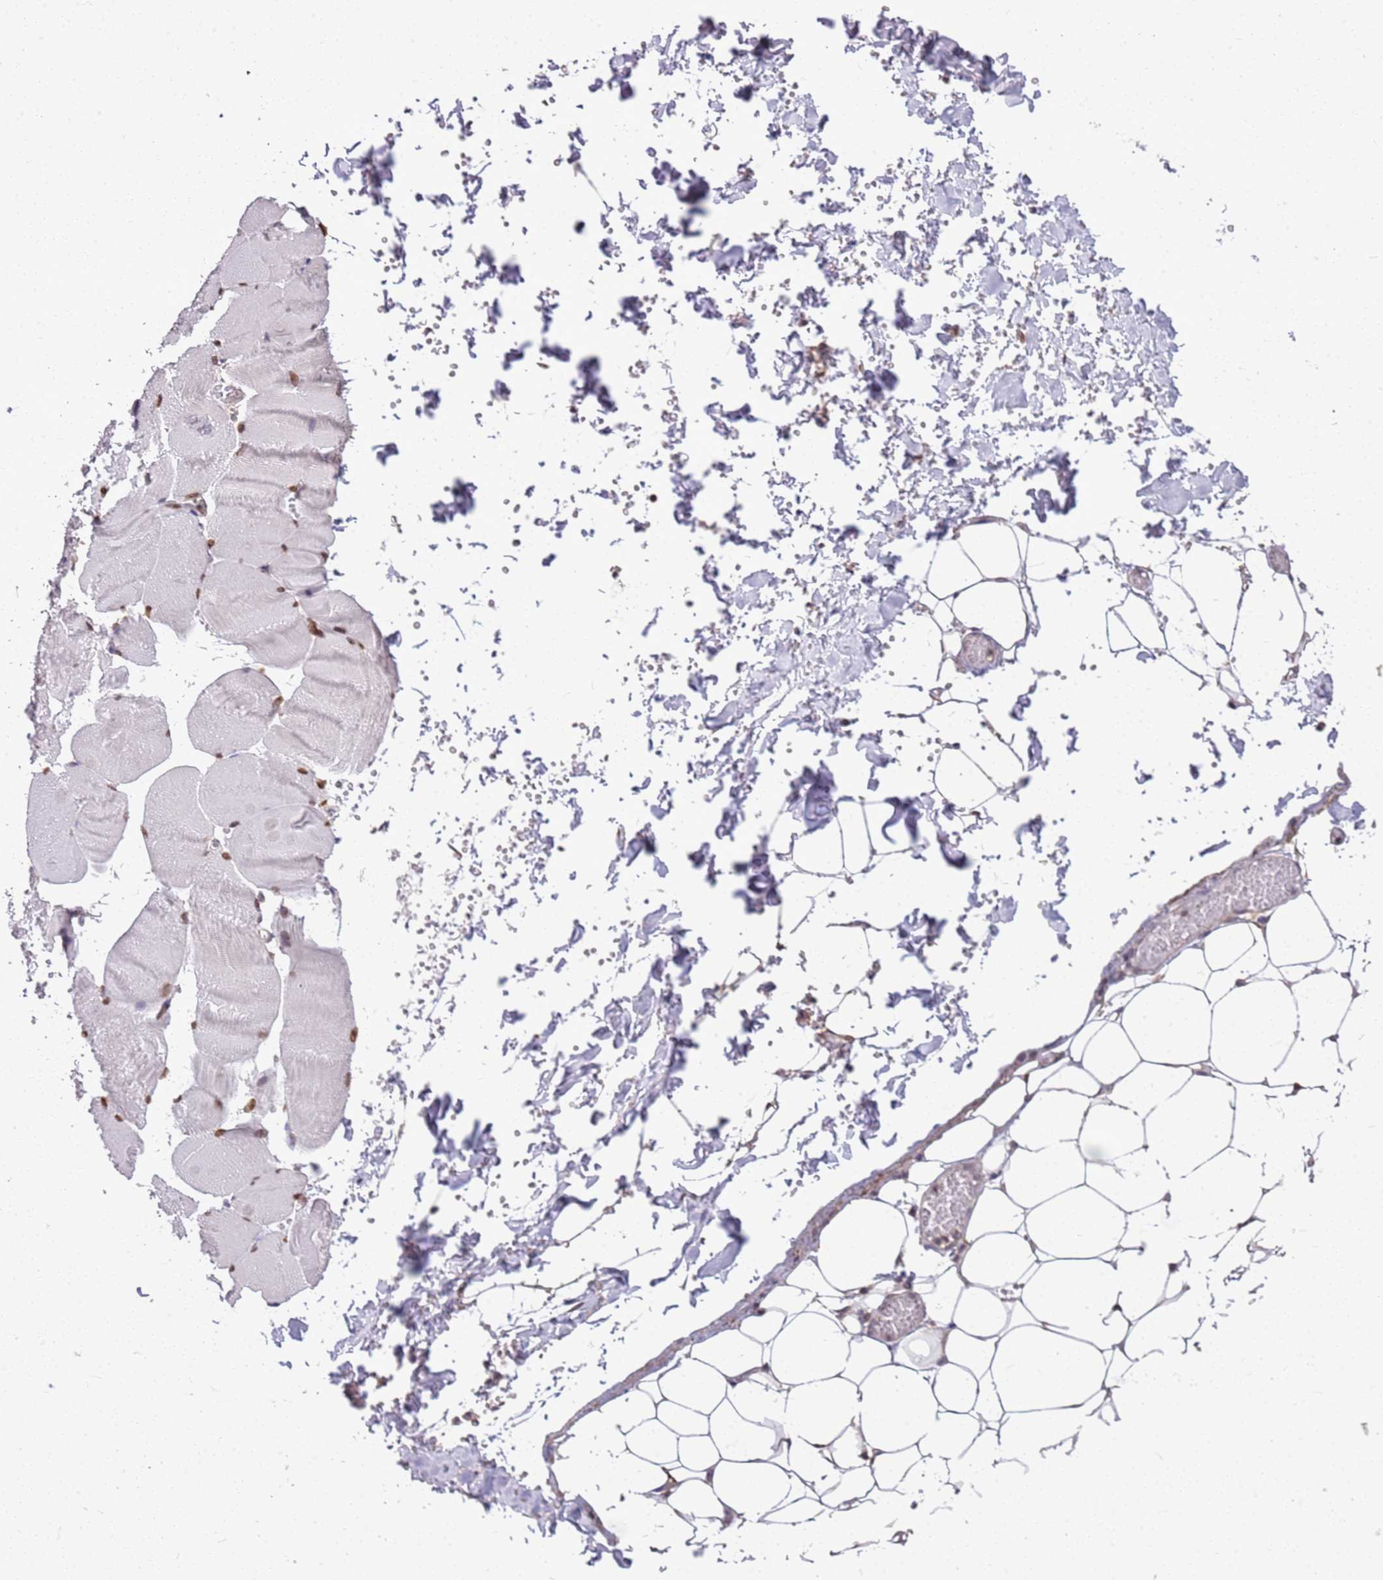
{"staining": {"intensity": "negative", "quantity": "none", "location": "none"}, "tissue": "adipose tissue", "cell_type": "Adipocytes", "image_type": "normal", "snomed": [{"axis": "morphology", "description": "Normal tissue, NOS"}, {"axis": "topography", "description": "Skeletal muscle"}, {"axis": "topography", "description": "Peripheral nerve tissue"}], "caption": "Immunohistochemistry (IHC) micrograph of normal human adipose tissue stained for a protein (brown), which shows no expression in adipocytes. The staining is performed using DAB brown chromogen with nuclei counter-stained in using hematoxylin.", "gene": "DHX32", "patient": {"sex": "female", "age": 55}}